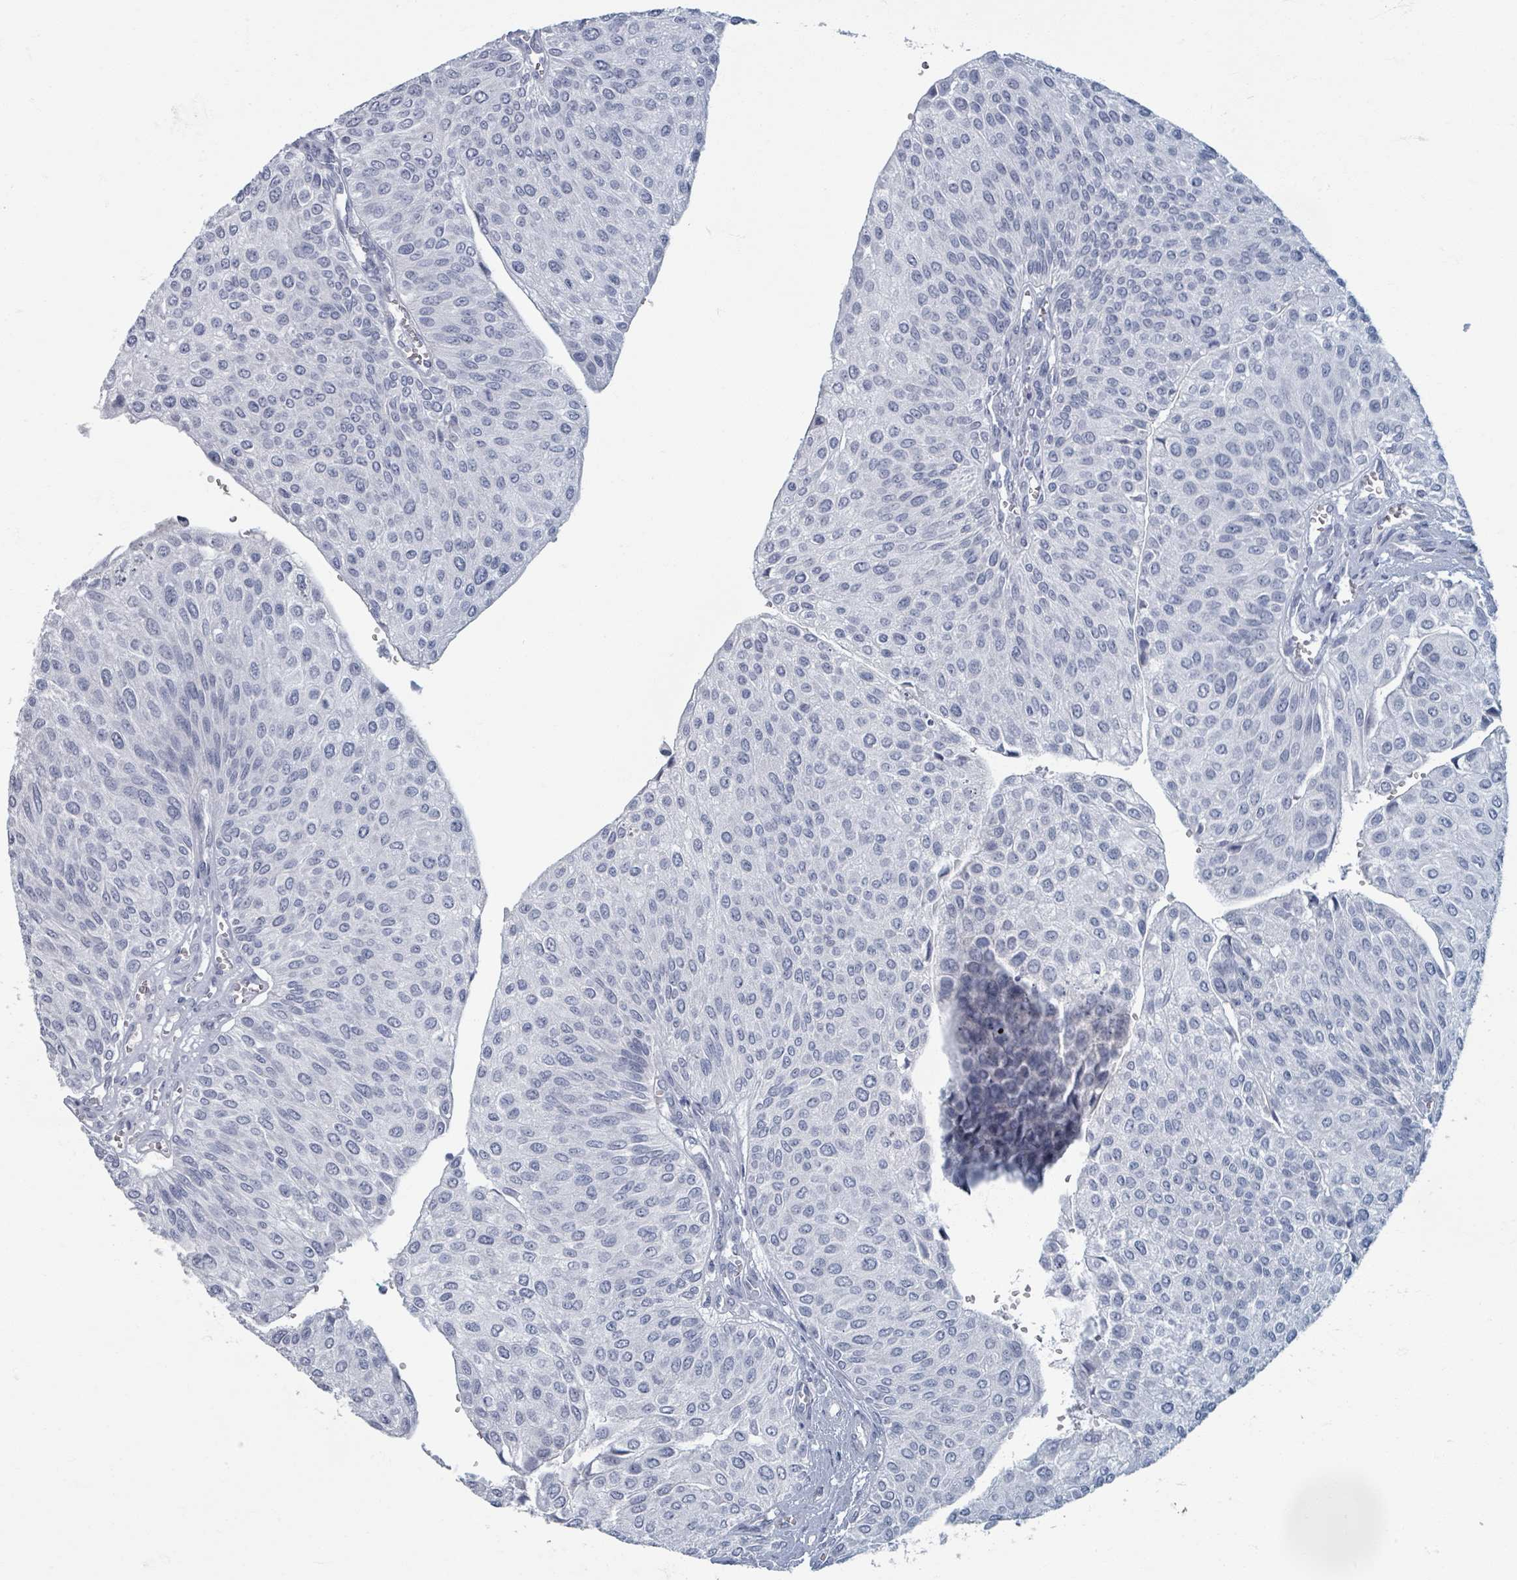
{"staining": {"intensity": "negative", "quantity": "none", "location": "none"}, "tissue": "urothelial cancer", "cell_type": "Tumor cells", "image_type": "cancer", "snomed": [{"axis": "morphology", "description": "Urothelial carcinoma, NOS"}, {"axis": "topography", "description": "Urinary bladder"}], "caption": "The micrograph shows no significant positivity in tumor cells of urothelial cancer.", "gene": "TAS2R1", "patient": {"sex": "male", "age": 67}}